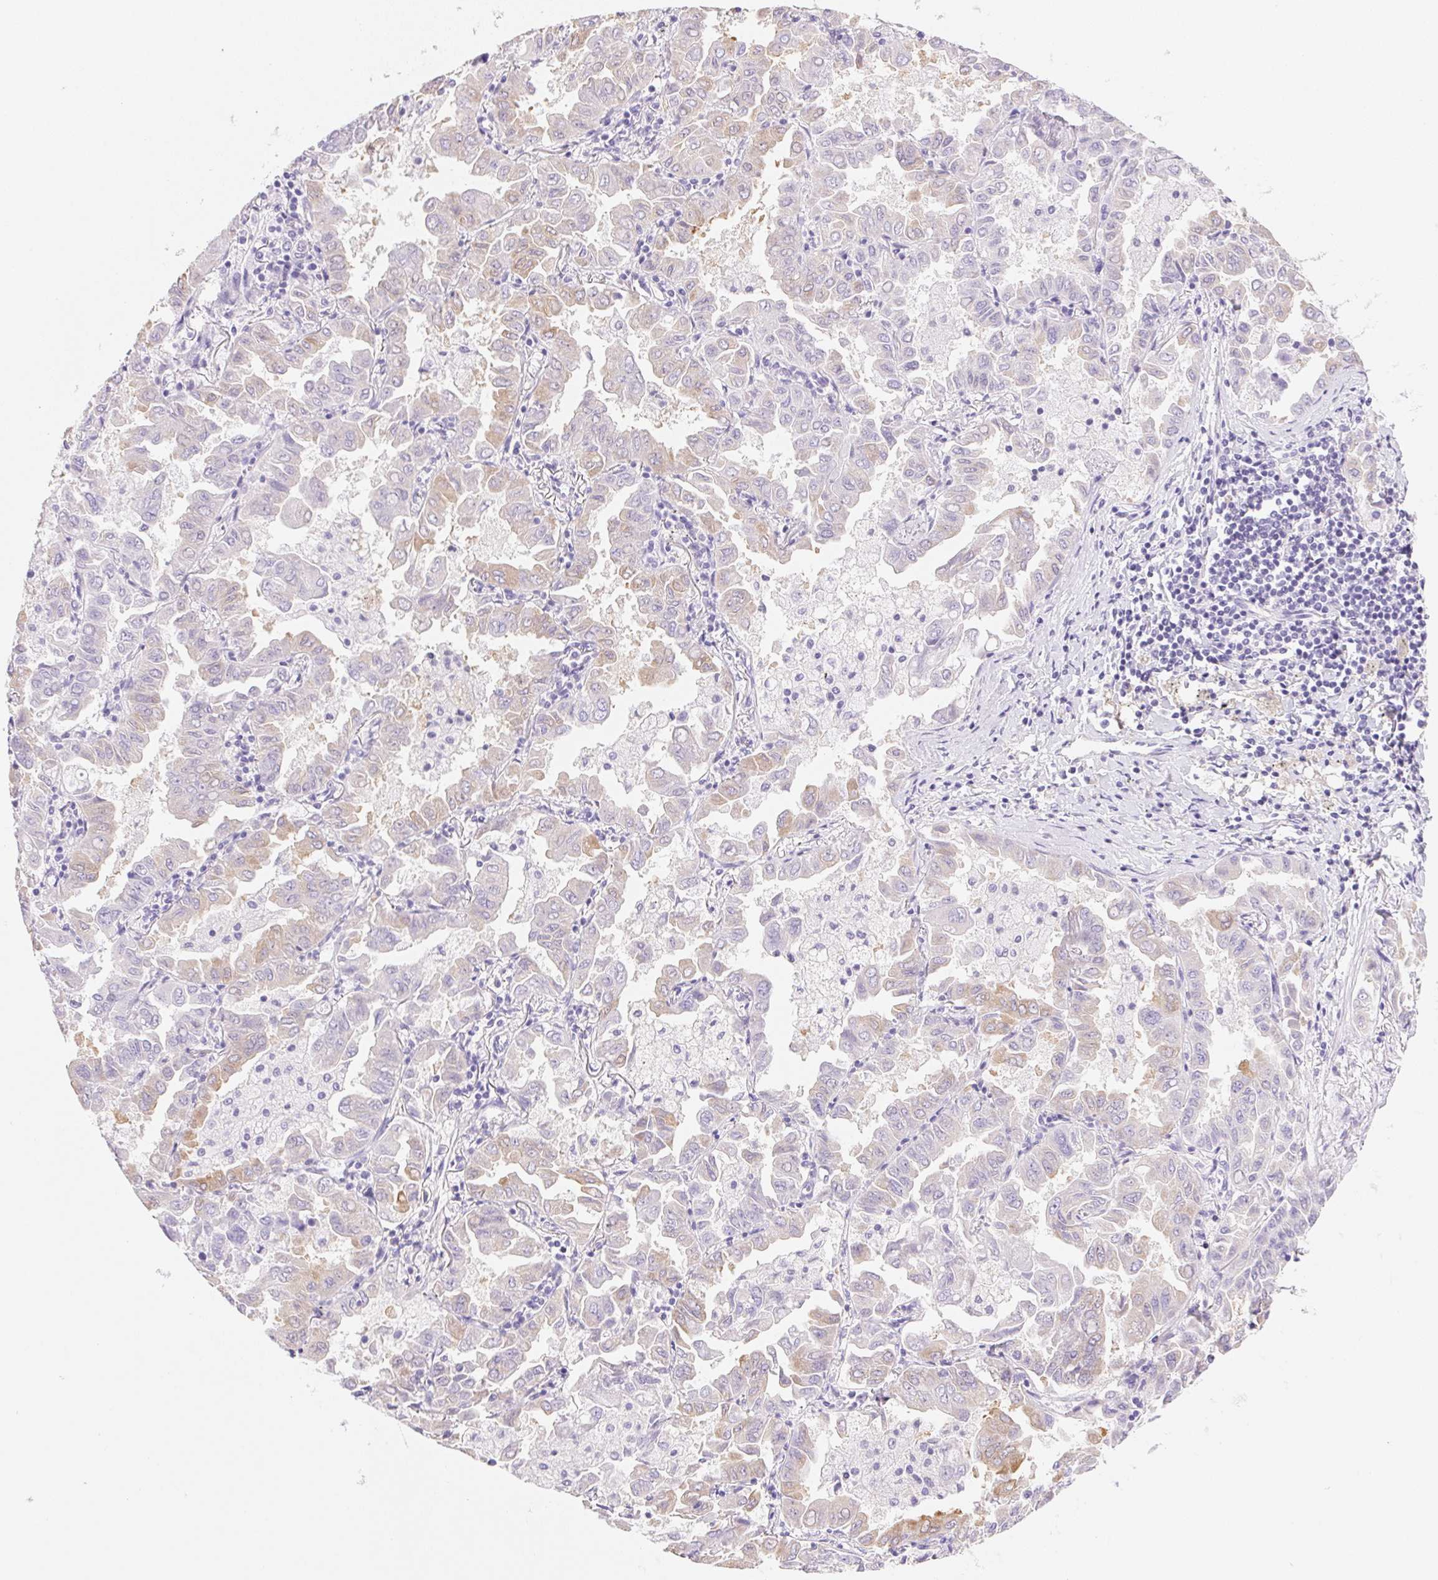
{"staining": {"intensity": "weak", "quantity": "25%-75%", "location": "cytoplasmic/membranous"}, "tissue": "lung cancer", "cell_type": "Tumor cells", "image_type": "cancer", "snomed": [{"axis": "morphology", "description": "Adenocarcinoma, NOS"}, {"axis": "topography", "description": "Lung"}], "caption": "The image reveals immunohistochemical staining of lung cancer (adenocarcinoma). There is weak cytoplasmic/membranous expression is present in approximately 25%-75% of tumor cells.", "gene": "DHCR24", "patient": {"sex": "male", "age": 64}}